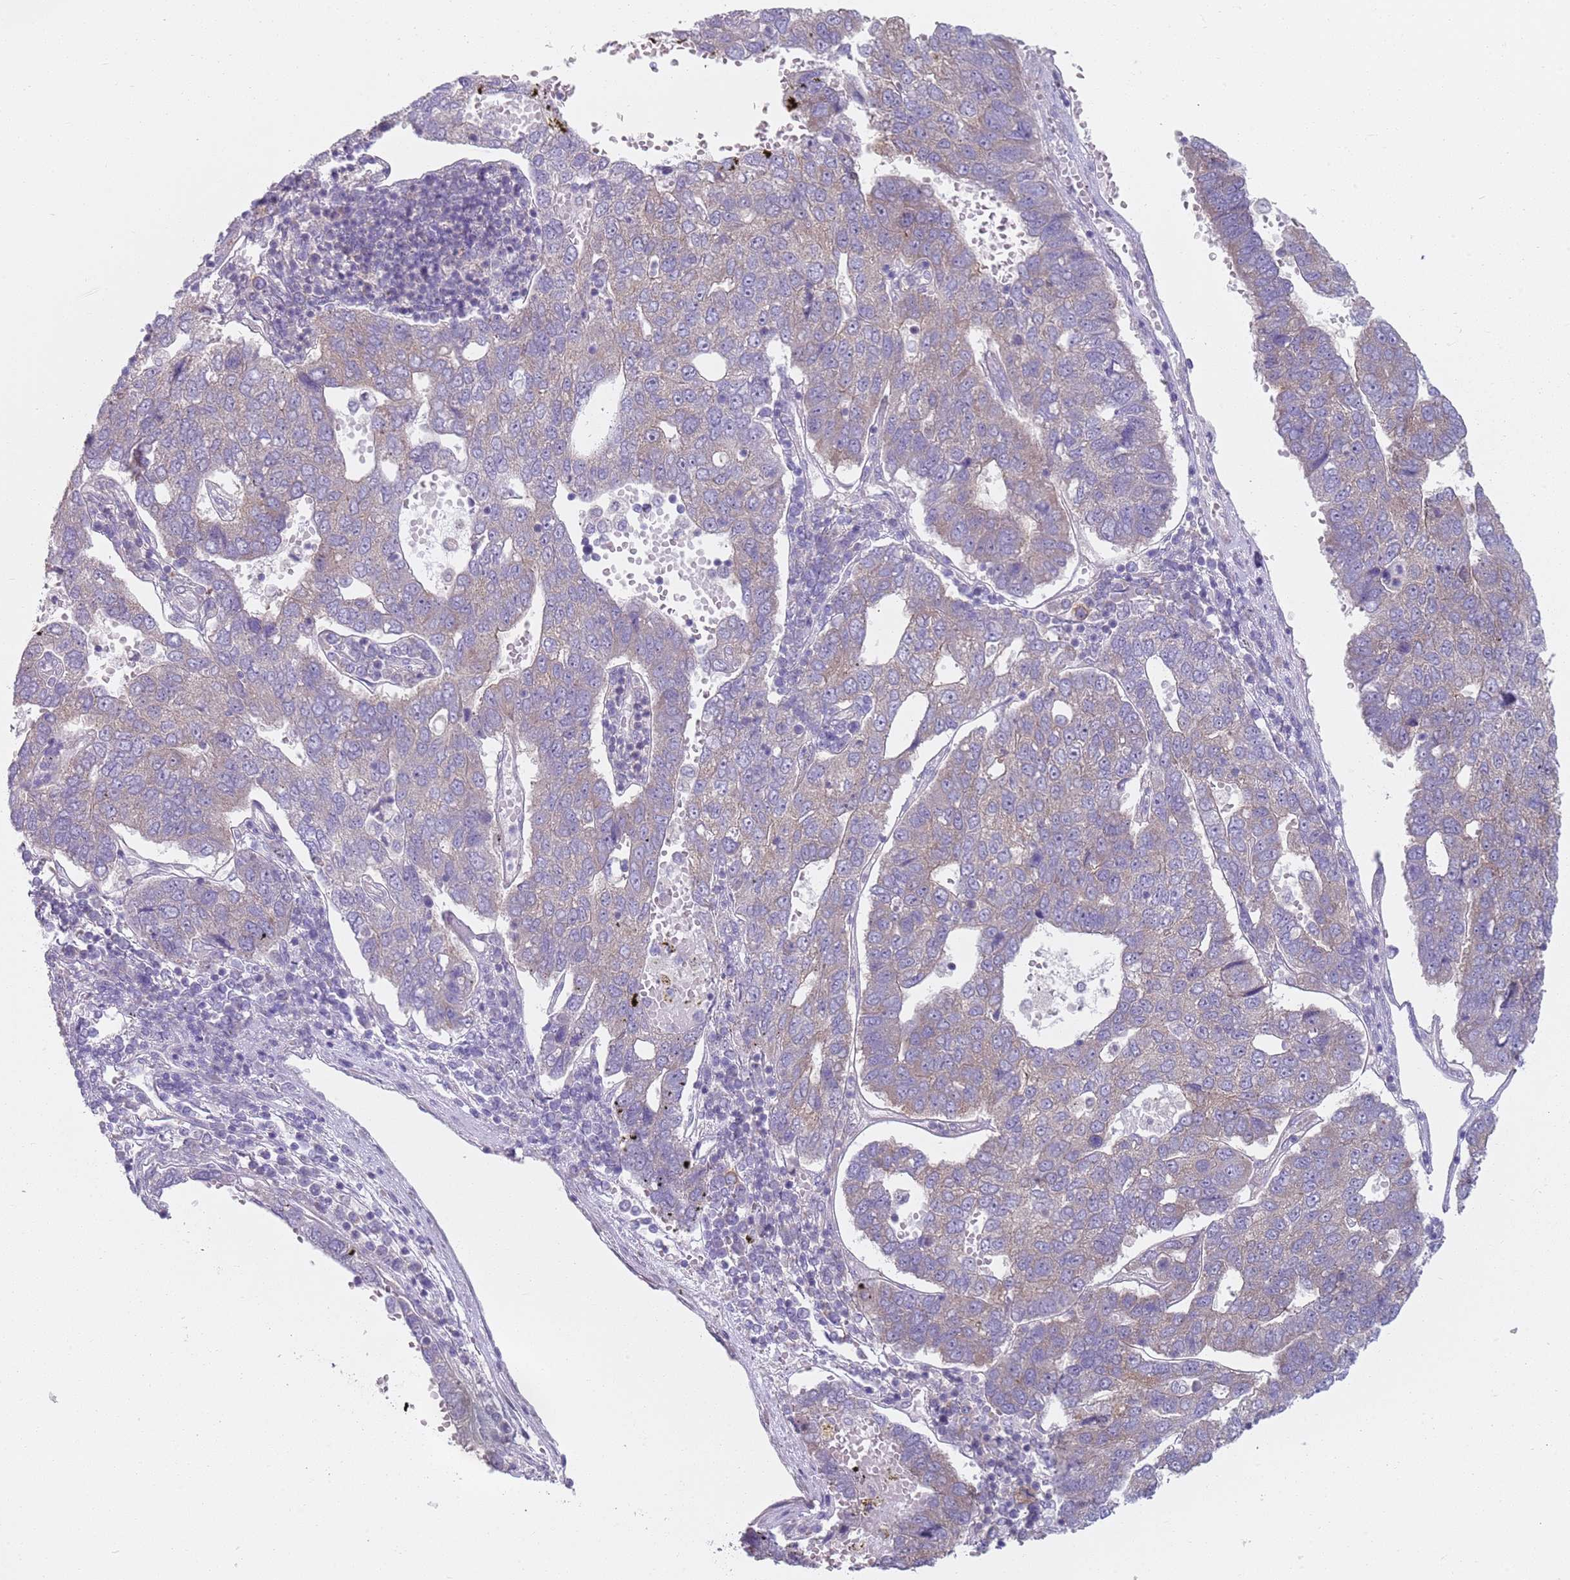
{"staining": {"intensity": "negative", "quantity": "none", "location": "none"}, "tissue": "pancreatic cancer", "cell_type": "Tumor cells", "image_type": "cancer", "snomed": [{"axis": "morphology", "description": "Adenocarcinoma, NOS"}, {"axis": "topography", "description": "Pancreas"}], "caption": "Human pancreatic cancer stained for a protein using IHC shows no positivity in tumor cells.", "gene": "SLC26A6", "patient": {"sex": "female", "age": 61}}